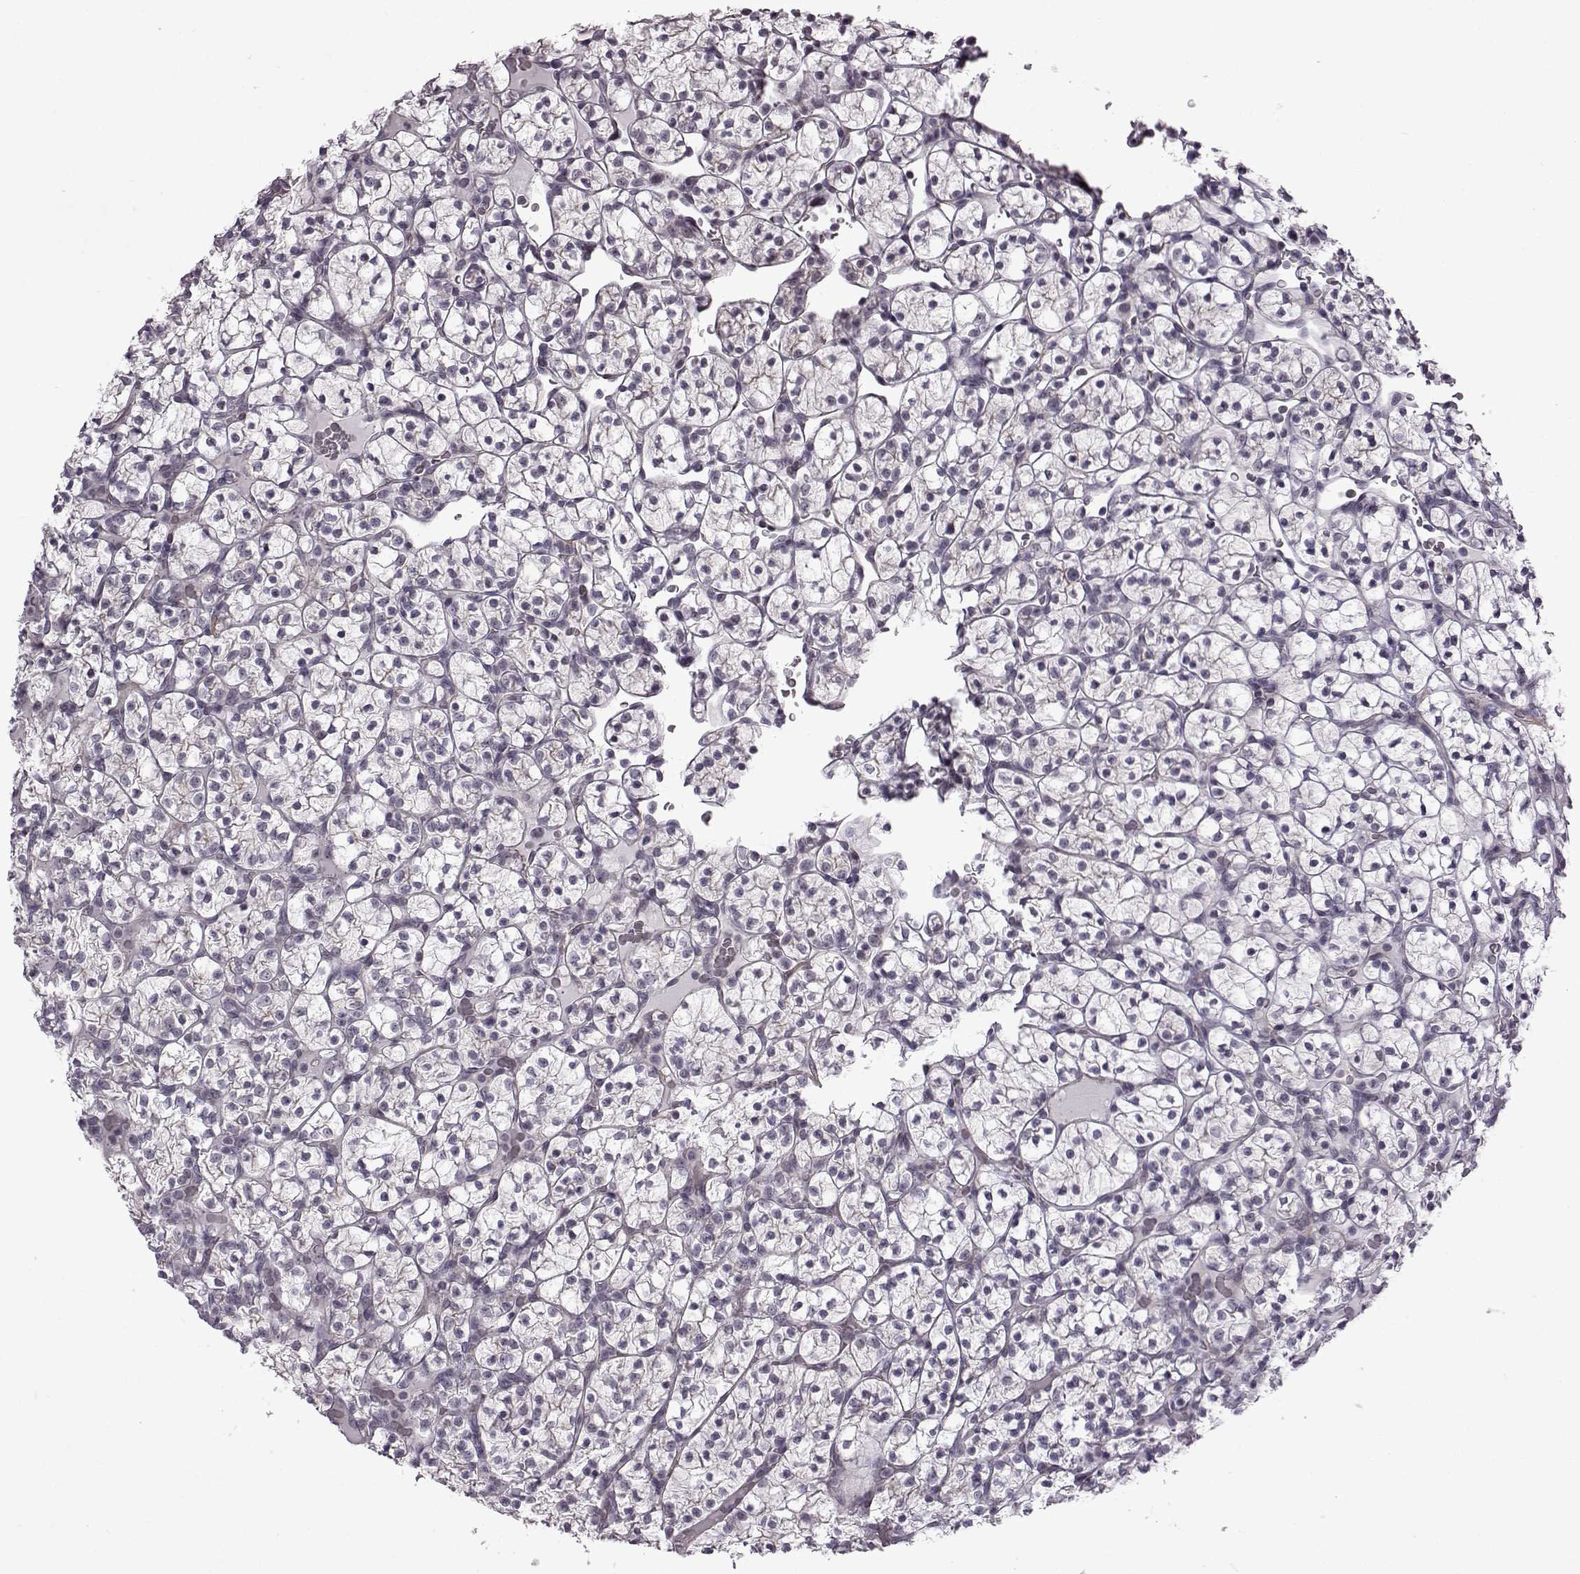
{"staining": {"intensity": "negative", "quantity": "none", "location": "none"}, "tissue": "renal cancer", "cell_type": "Tumor cells", "image_type": "cancer", "snomed": [{"axis": "morphology", "description": "Adenocarcinoma, NOS"}, {"axis": "topography", "description": "Kidney"}], "caption": "Immunohistochemistry of human renal adenocarcinoma demonstrates no staining in tumor cells.", "gene": "SYNPO2", "patient": {"sex": "female", "age": 89}}